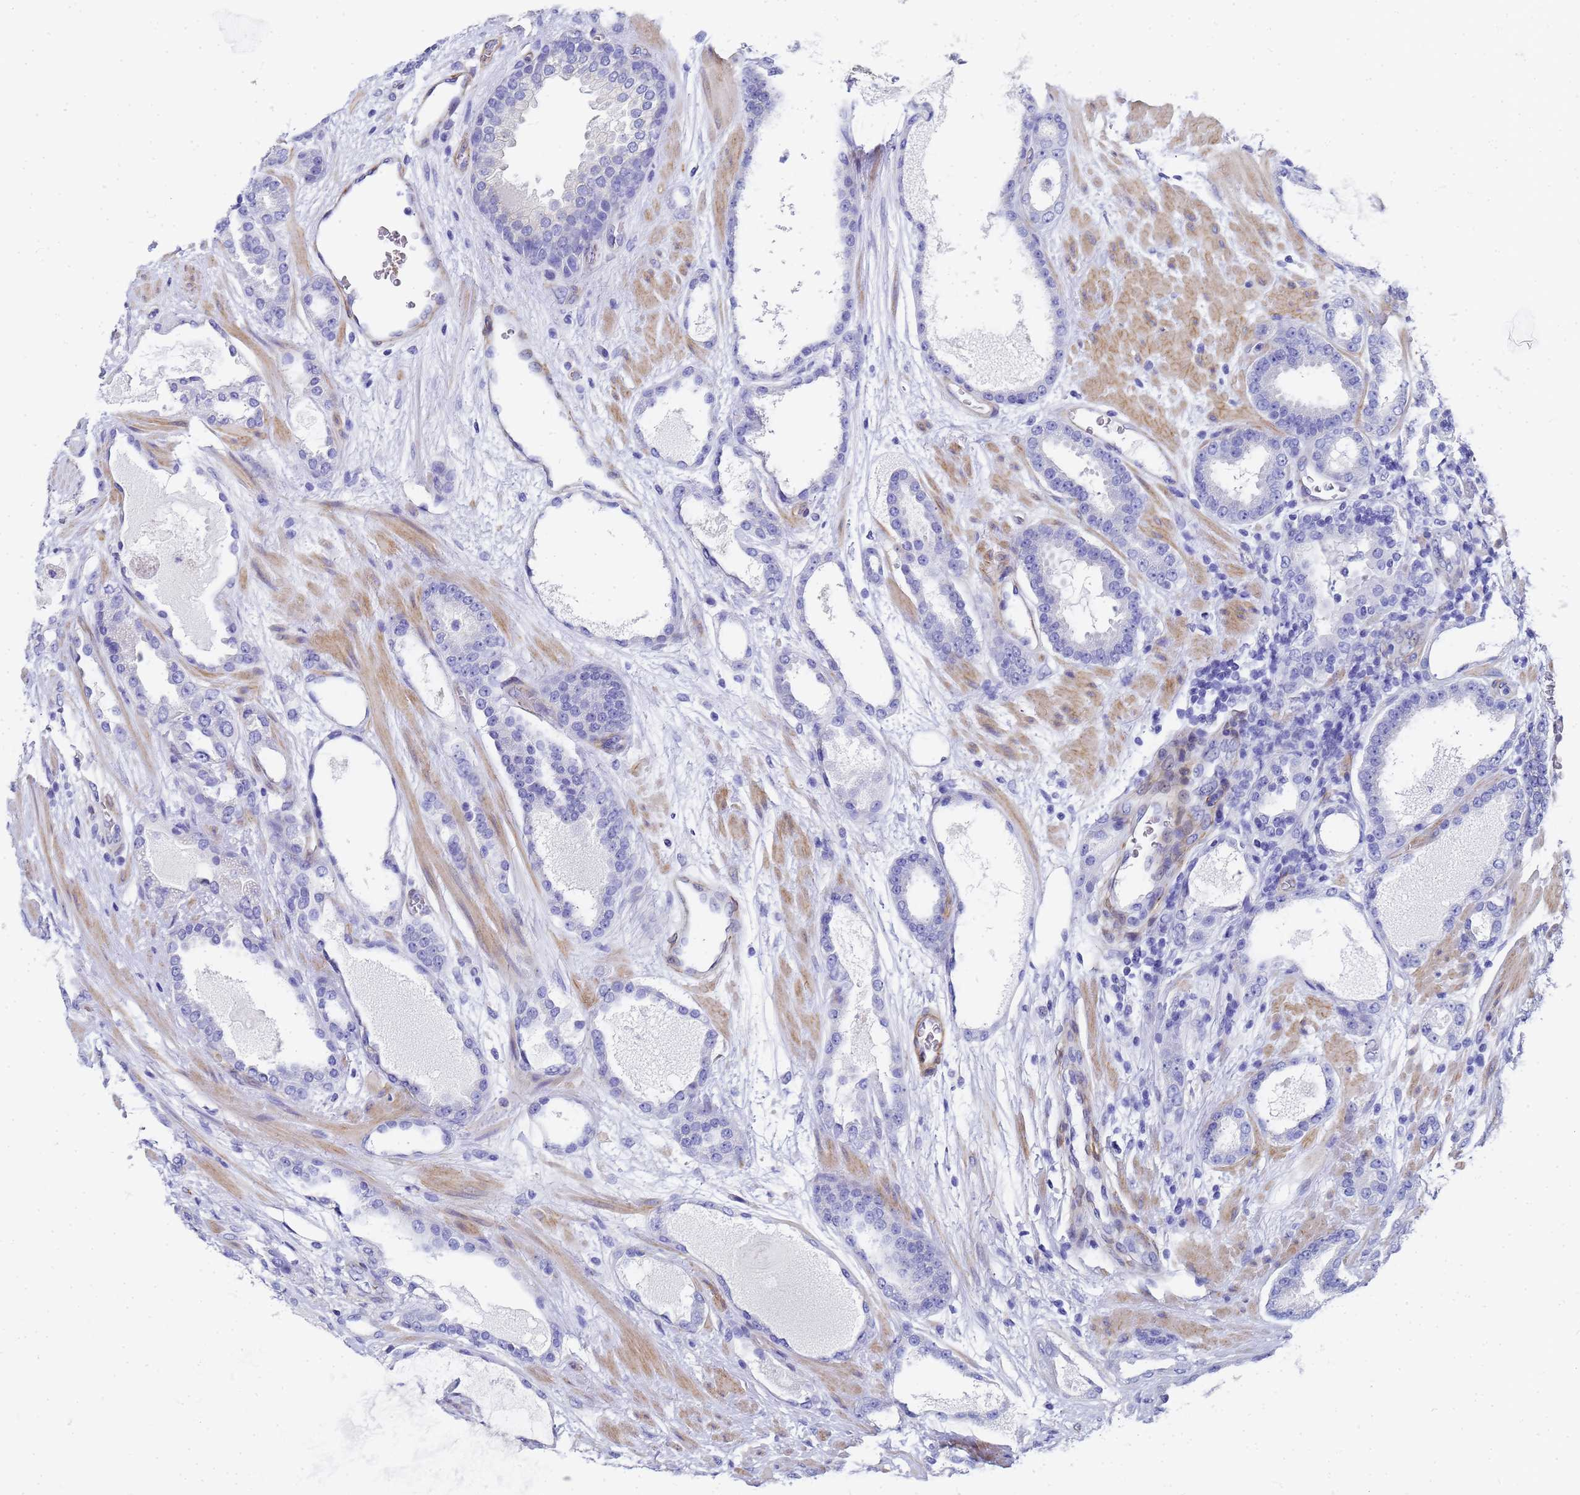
{"staining": {"intensity": "negative", "quantity": "none", "location": "none"}, "tissue": "prostate cancer", "cell_type": "Tumor cells", "image_type": "cancer", "snomed": [{"axis": "morphology", "description": "Adenocarcinoma, High grade"}, {"axis": "topography", "description": "Prostate"}], "caption": "This photomicrograph is of adenocarcinoma (high-grade) (prostate) stained with IHC to label a protein in brown with the nuclei are counter-stained blue. There is no staining in tumor cells.", "gene": "TUBB1", "patient": {"sex": "male", "age": 60}}